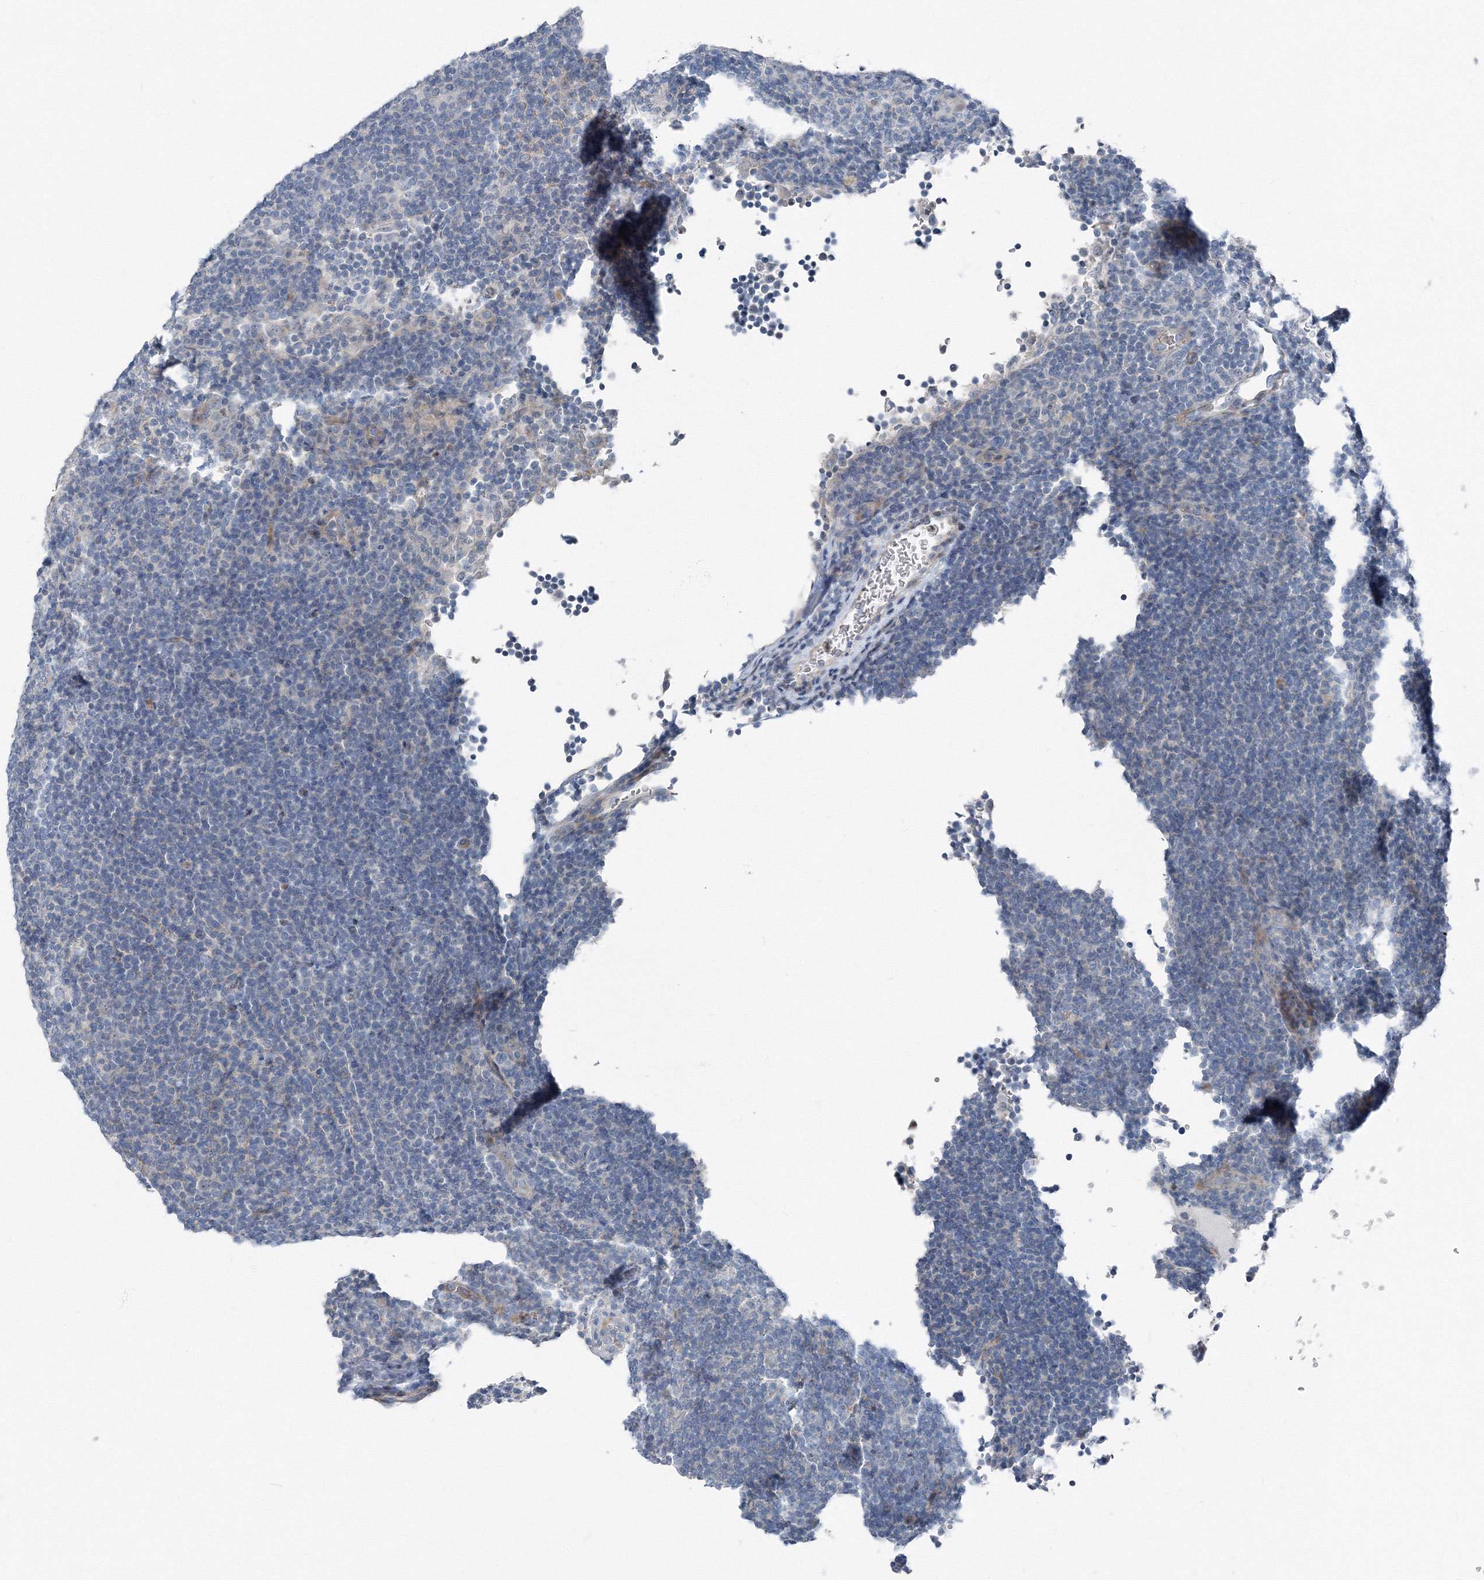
{"staining": {"intensity": "negative", "quantity": "none", "location": "none"}, "tissue": "lymphoma", "cell_type": "Tumor cells", "image_type": "cancer", "snomed": [{"axis": "morphology", "description": "Hodgkin's disease, NOS"}, {"axis": "topography", "description": "Lymph node"}], "caption": "This is an immunohistochemistry (IHC) histopathology image of Hodgkin's disease. There is no expression in tumor cells.", "gene": "AASDH", "patient": {"sex": "female", "age": 57}}